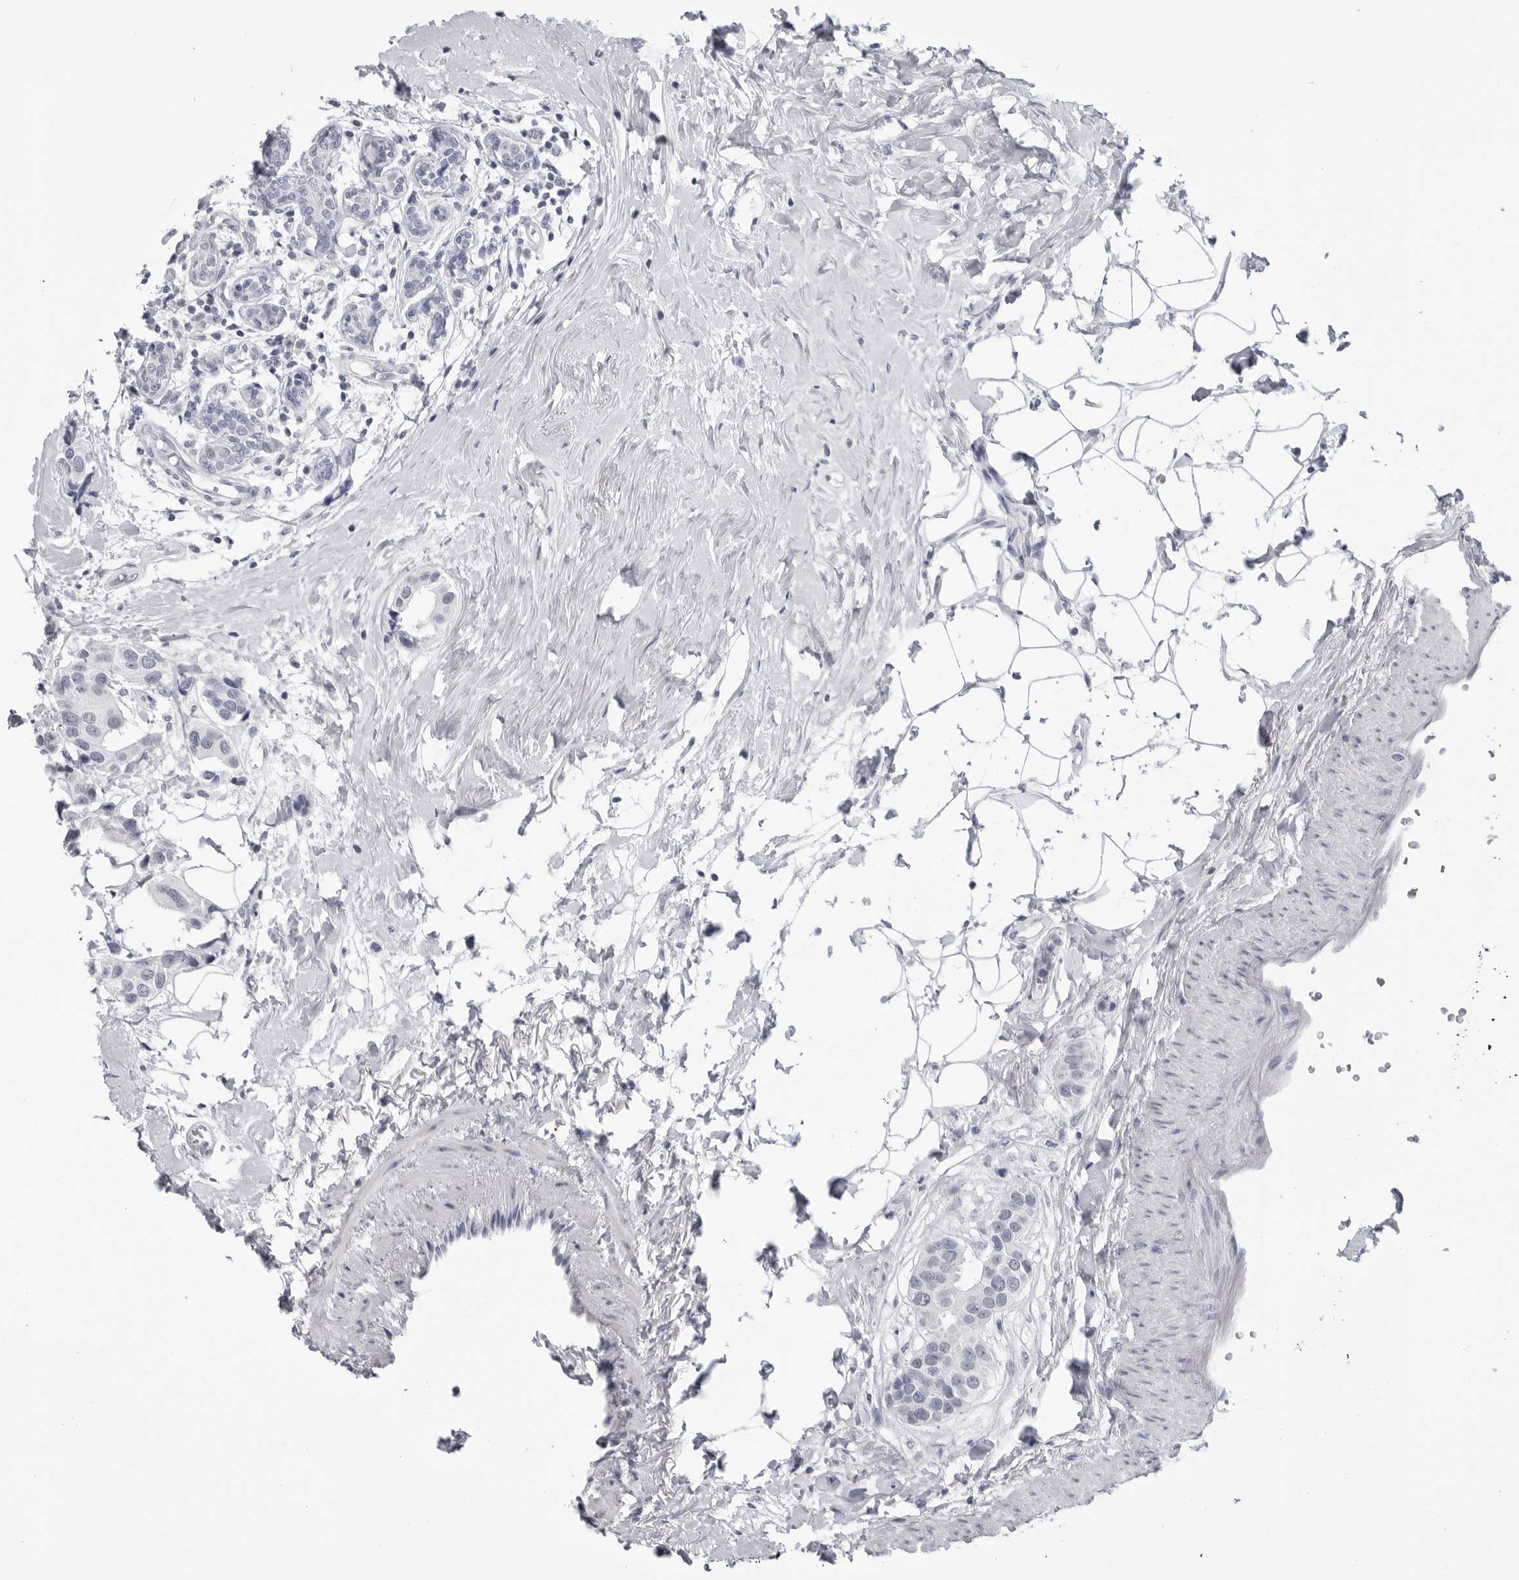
{"staining": {"intensity": "negative", "quantity": "none", "location": "none"}, "tissue": "breast cancer", "cell_type": "Tumor cells", "image_type": "cancer", "snomed": [{"axis": "morphology", "description": "Normal tissue, NOS"}, {"axis": "morphology", "description": "Duct carcinoma"}, {"axis": "topography", "description": "Breast"}], "caption": "Immunohistochemistry (IHC) of breast cancer (invasive ductal carcinoma) demonstrates no positivity in tumor cells. (DAB (3,3'-diaminobenzidine) IHC, high magnification).", "gene": "PGA3", "patient": {"sex": "female", "age": 39}}